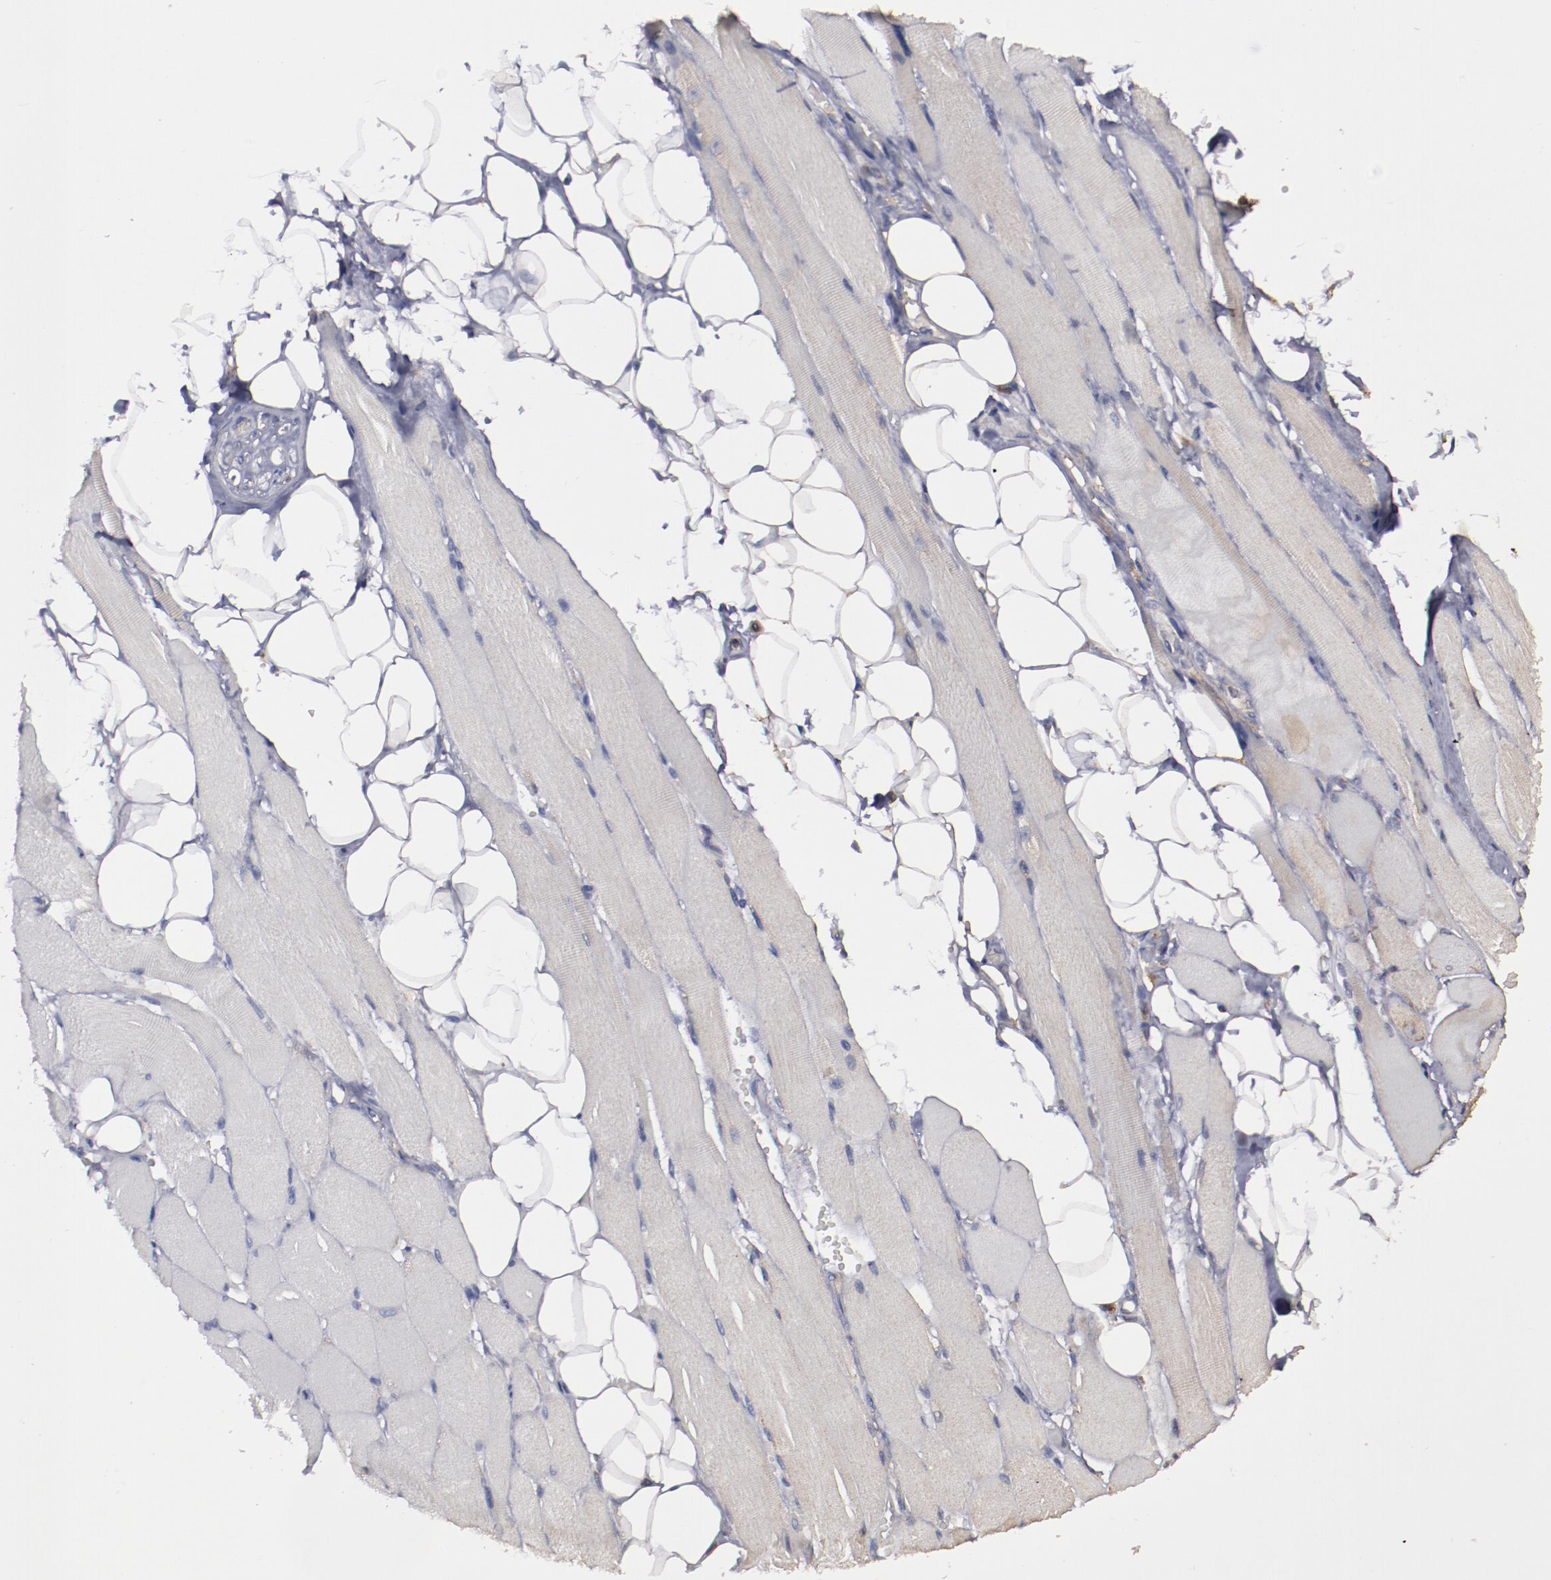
{"staining": {"intensity": "negative", "quantity": "none", "location": "none"}, "tissue": "skeletal muscle", "cell_type": "Myocytes", "image_type": "normal", "snomed": [{"axis": "morphology", "description": "Normal tissue, NOS"}, {"axis": "topography", "description": "Skeletal muscle"}, {"axis": "topography", "description": "Peripheral nerve tissue"}], "caption": "Myocytes show no significant positivity in normal skeletal muscle. Nuclei are stained in blue.", "gene": "RPS4X", "patient": {"sex": "female", "age": 84}}